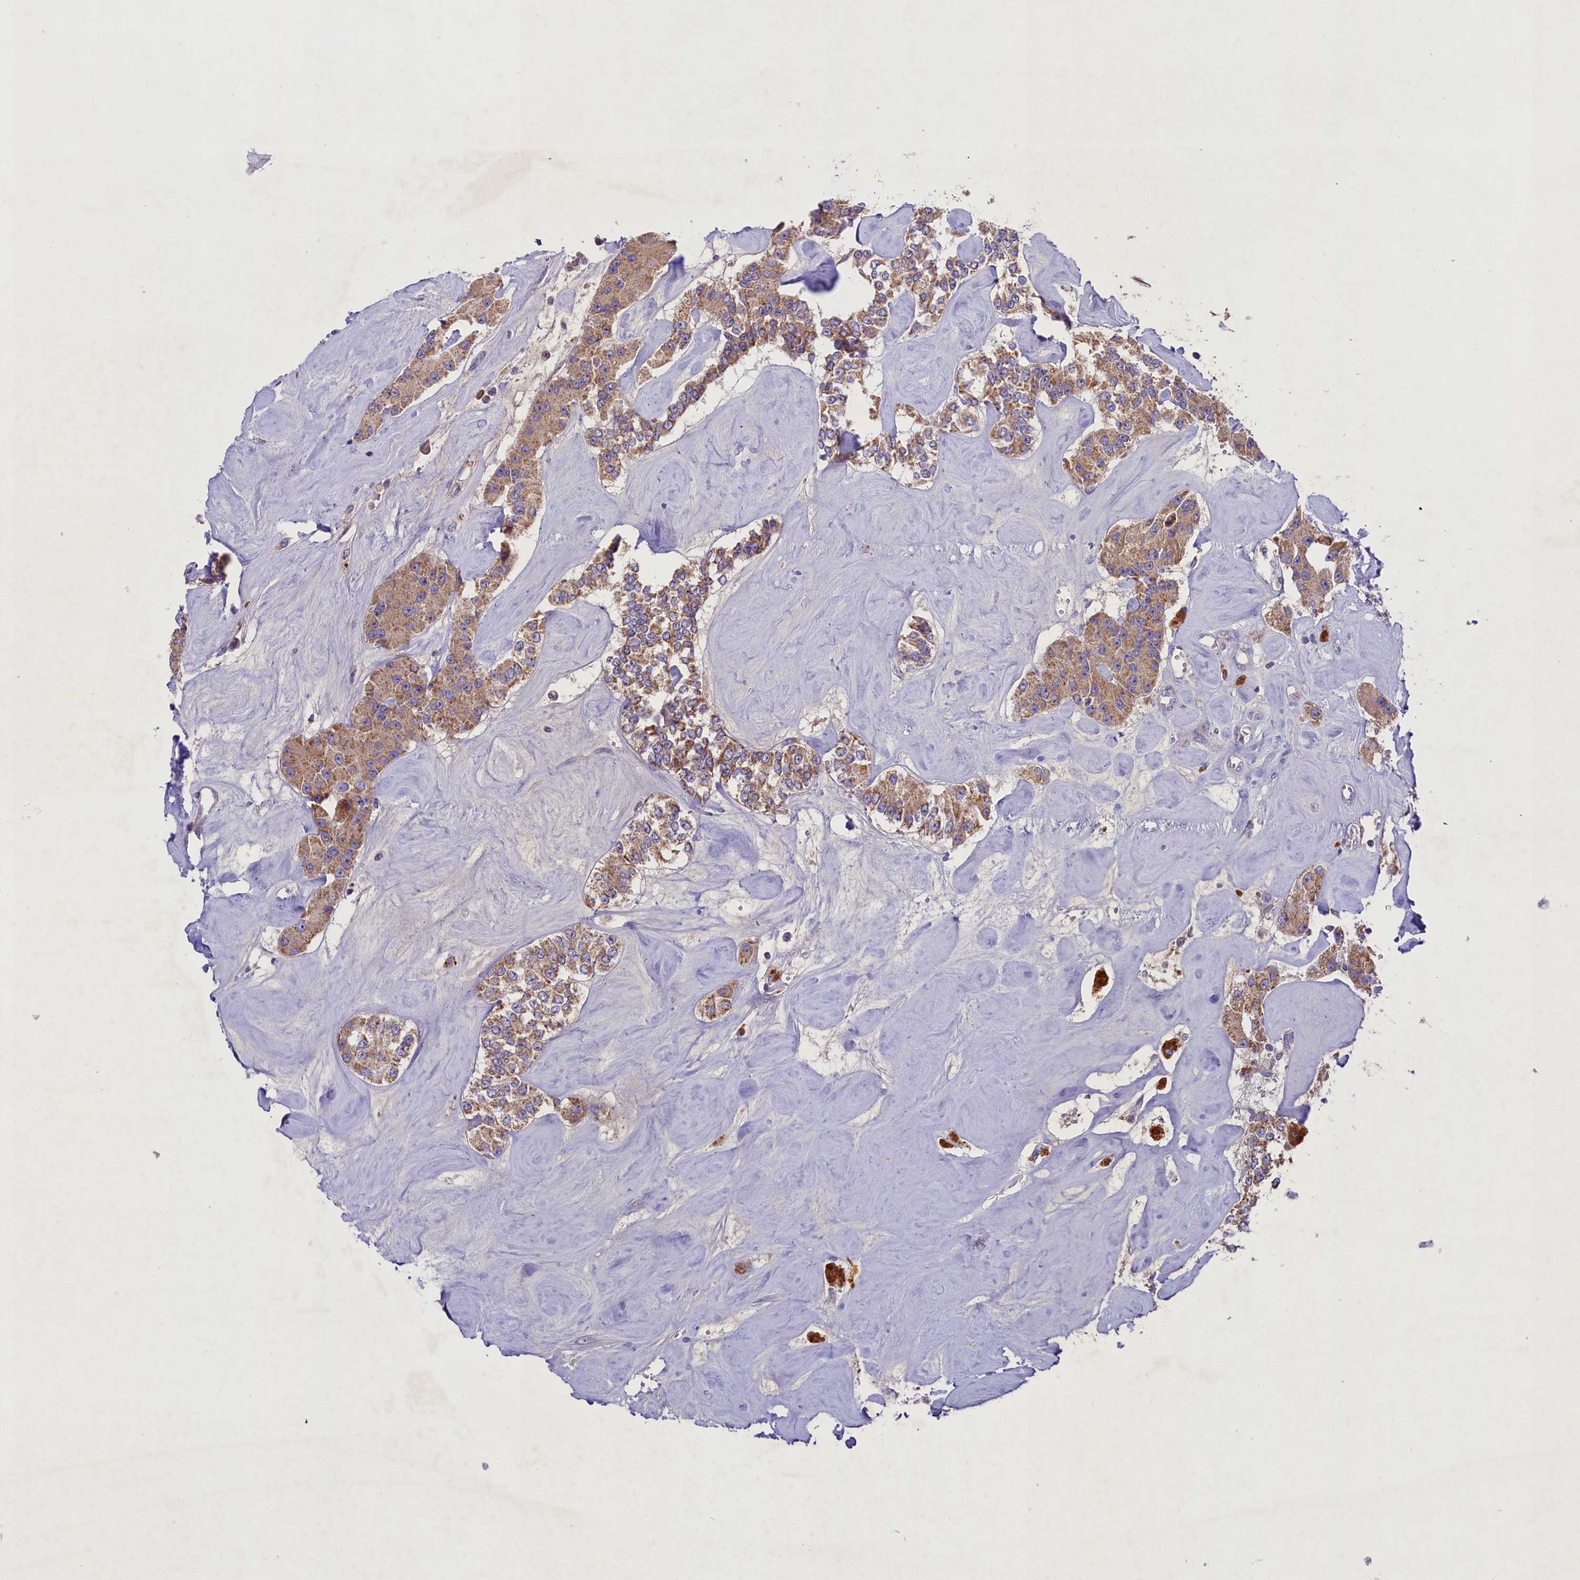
{"staining": {"intensity": "moderate", "quantity": ">75%", "location": "cytoplasmic/membranous"}, "tissue": "carcinoid", "cell_type": "Tumor cells", "image_type": "cancer", "snomed": [{"axis": "morphology", "description": "Carcinoid, malignant, NOS"}, {"axis": "topography", "description": "Pancreas"}], "caption": "The micrograph exhibits staining of malignant carcinoid, revealing moderate cytoplasmic/membranous protein staining (brown color) within tumor cells.", "gene": "PMPCB", "patient": {"sex": "male", "age": 41}}